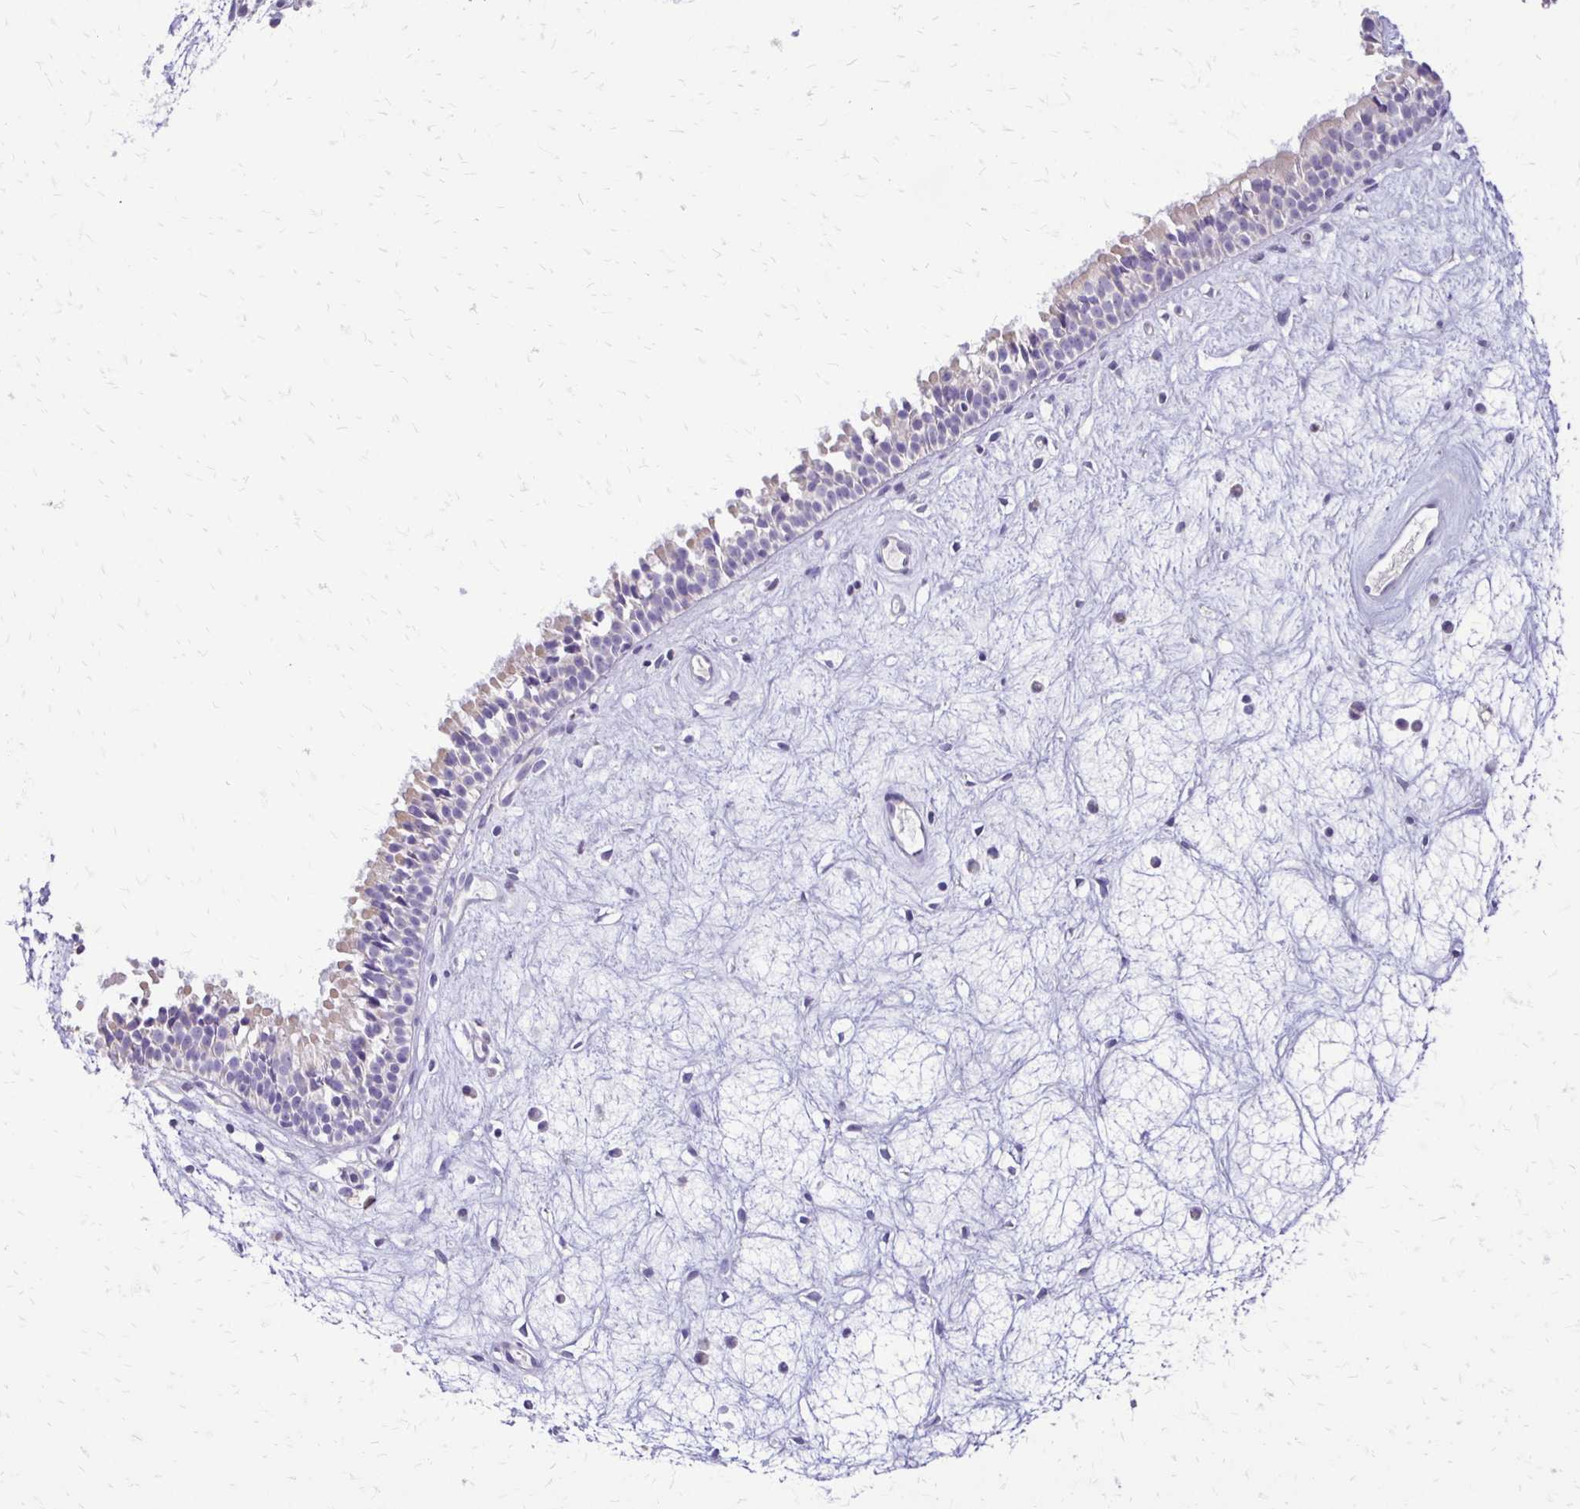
{"staining": {"intensity": "weak", "quantity": "<25%", "location": "cytoplasmic/membranous"}, "tissue": "nasopharynx", "cell_type": "Respiratory epithelial cells", "image_type": "normal", "snomed": [{"axis": "morphology", "description": "Normal tissue, NOS"}, {"axis": "topography", "description": "Nasopharynx"}], "caption": "Immunohistochemistry photomicrograph of unremarkable nasopharynx: human nasopharynx stained with DAB displays no significant protein expression in respiratory epithelial cells.", "gene": "ALPG", "patient": {"sex": "male", "age": 69}}